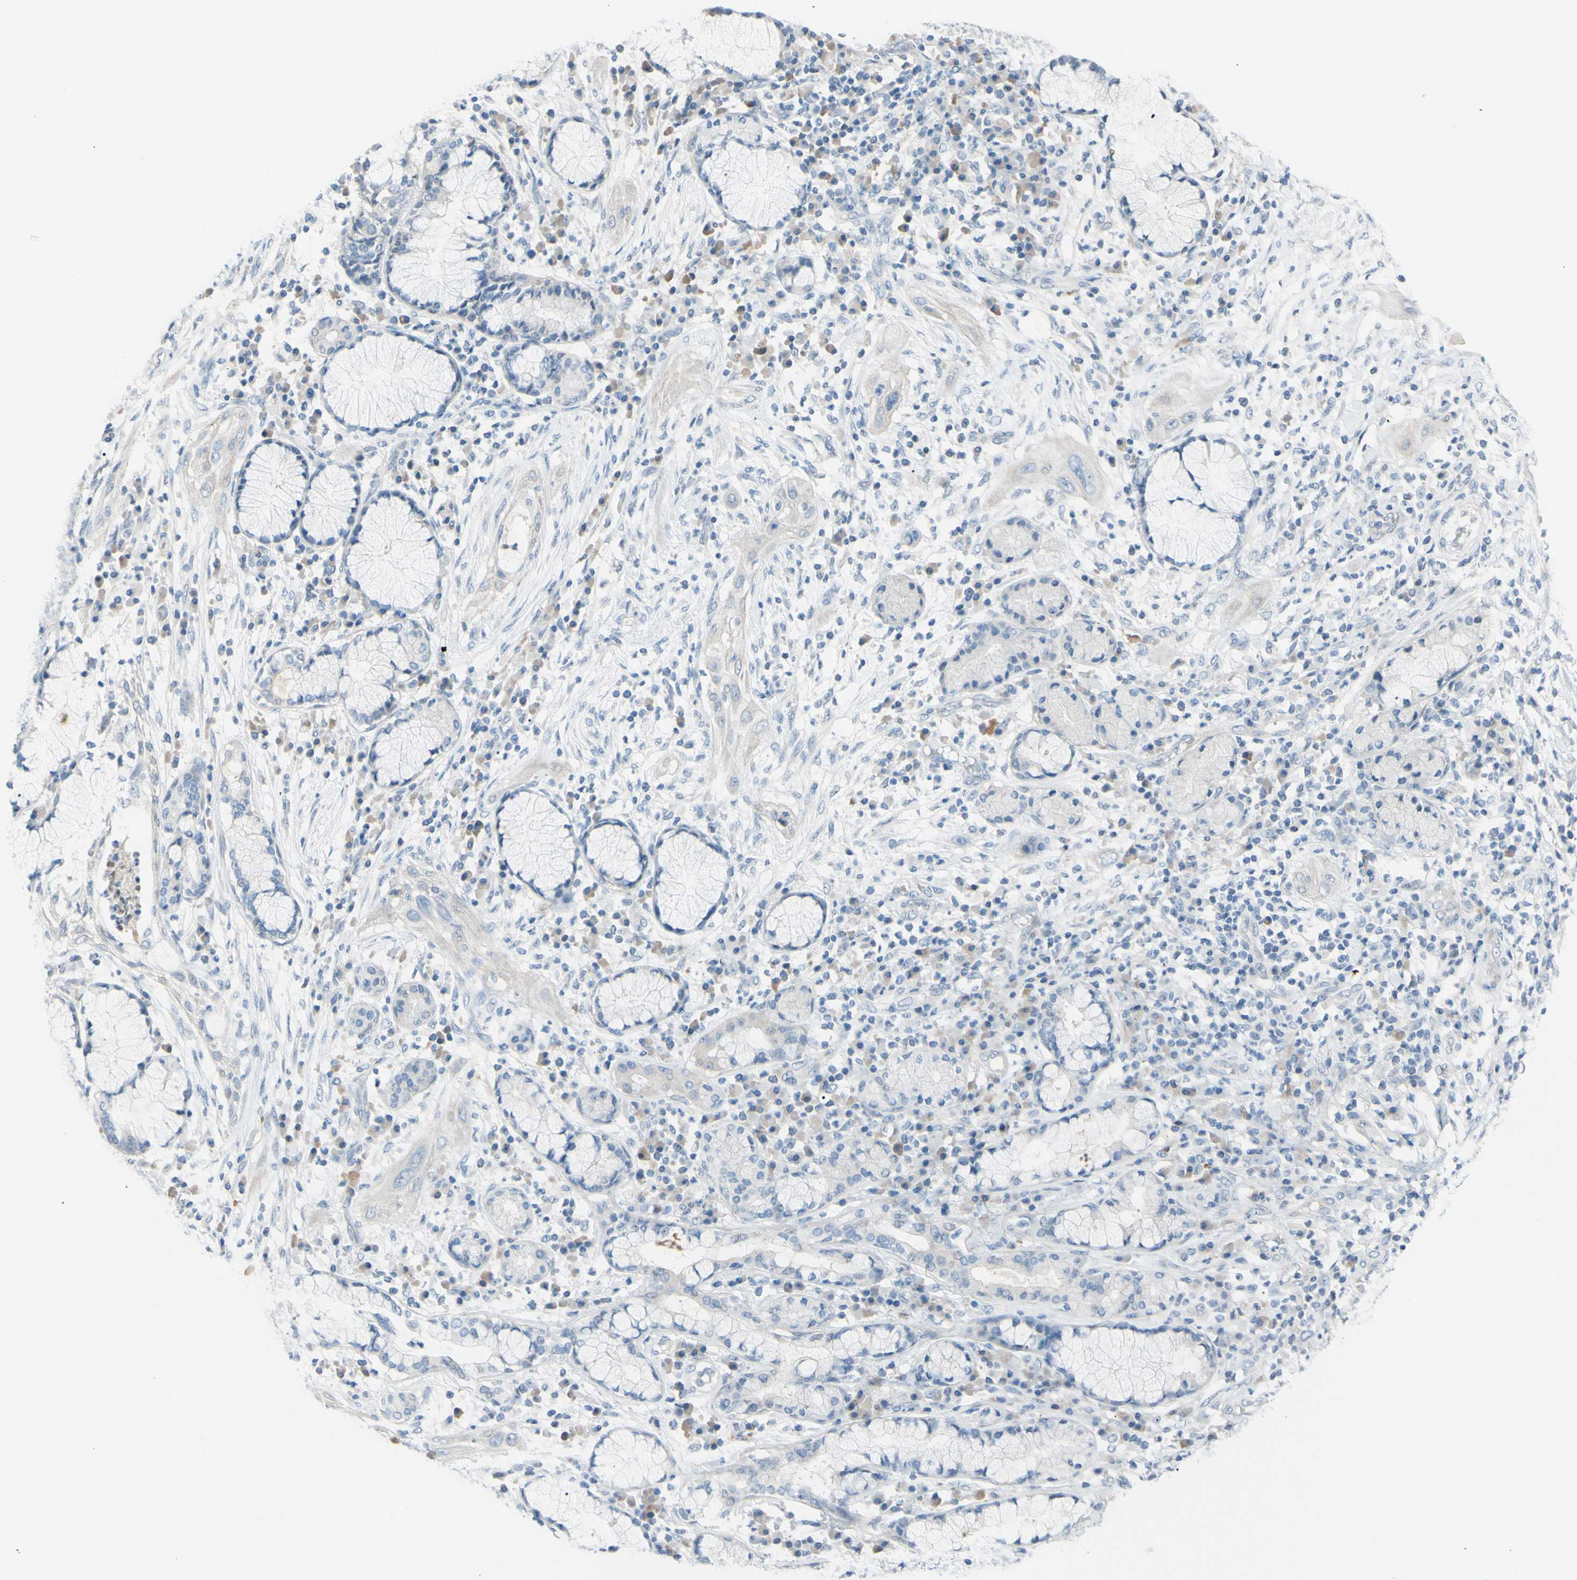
{"staining": {"intensity": "negative", "quantity": "none", "location": "none"}, "tissue": "lung cancer", "cell_type": "Tumor cells", "image_type": "cancer", "snomed": [{"axis": "morphology", "description": "Squamous cell carcinoma, NOS"}, {"axis": "topography", "description": "Lung"}], "caption": "Immunohistochemistry (IHC) micrograph of human lung cancer stained for a protein (brown), which displays no staining in tumor cells. (DAB (3,3'-diaminobenzidine) immunohistochemistry (IHC), high magnification).", "gene": "TFPI2", "patient": {"sex": "female", "age": 47}}